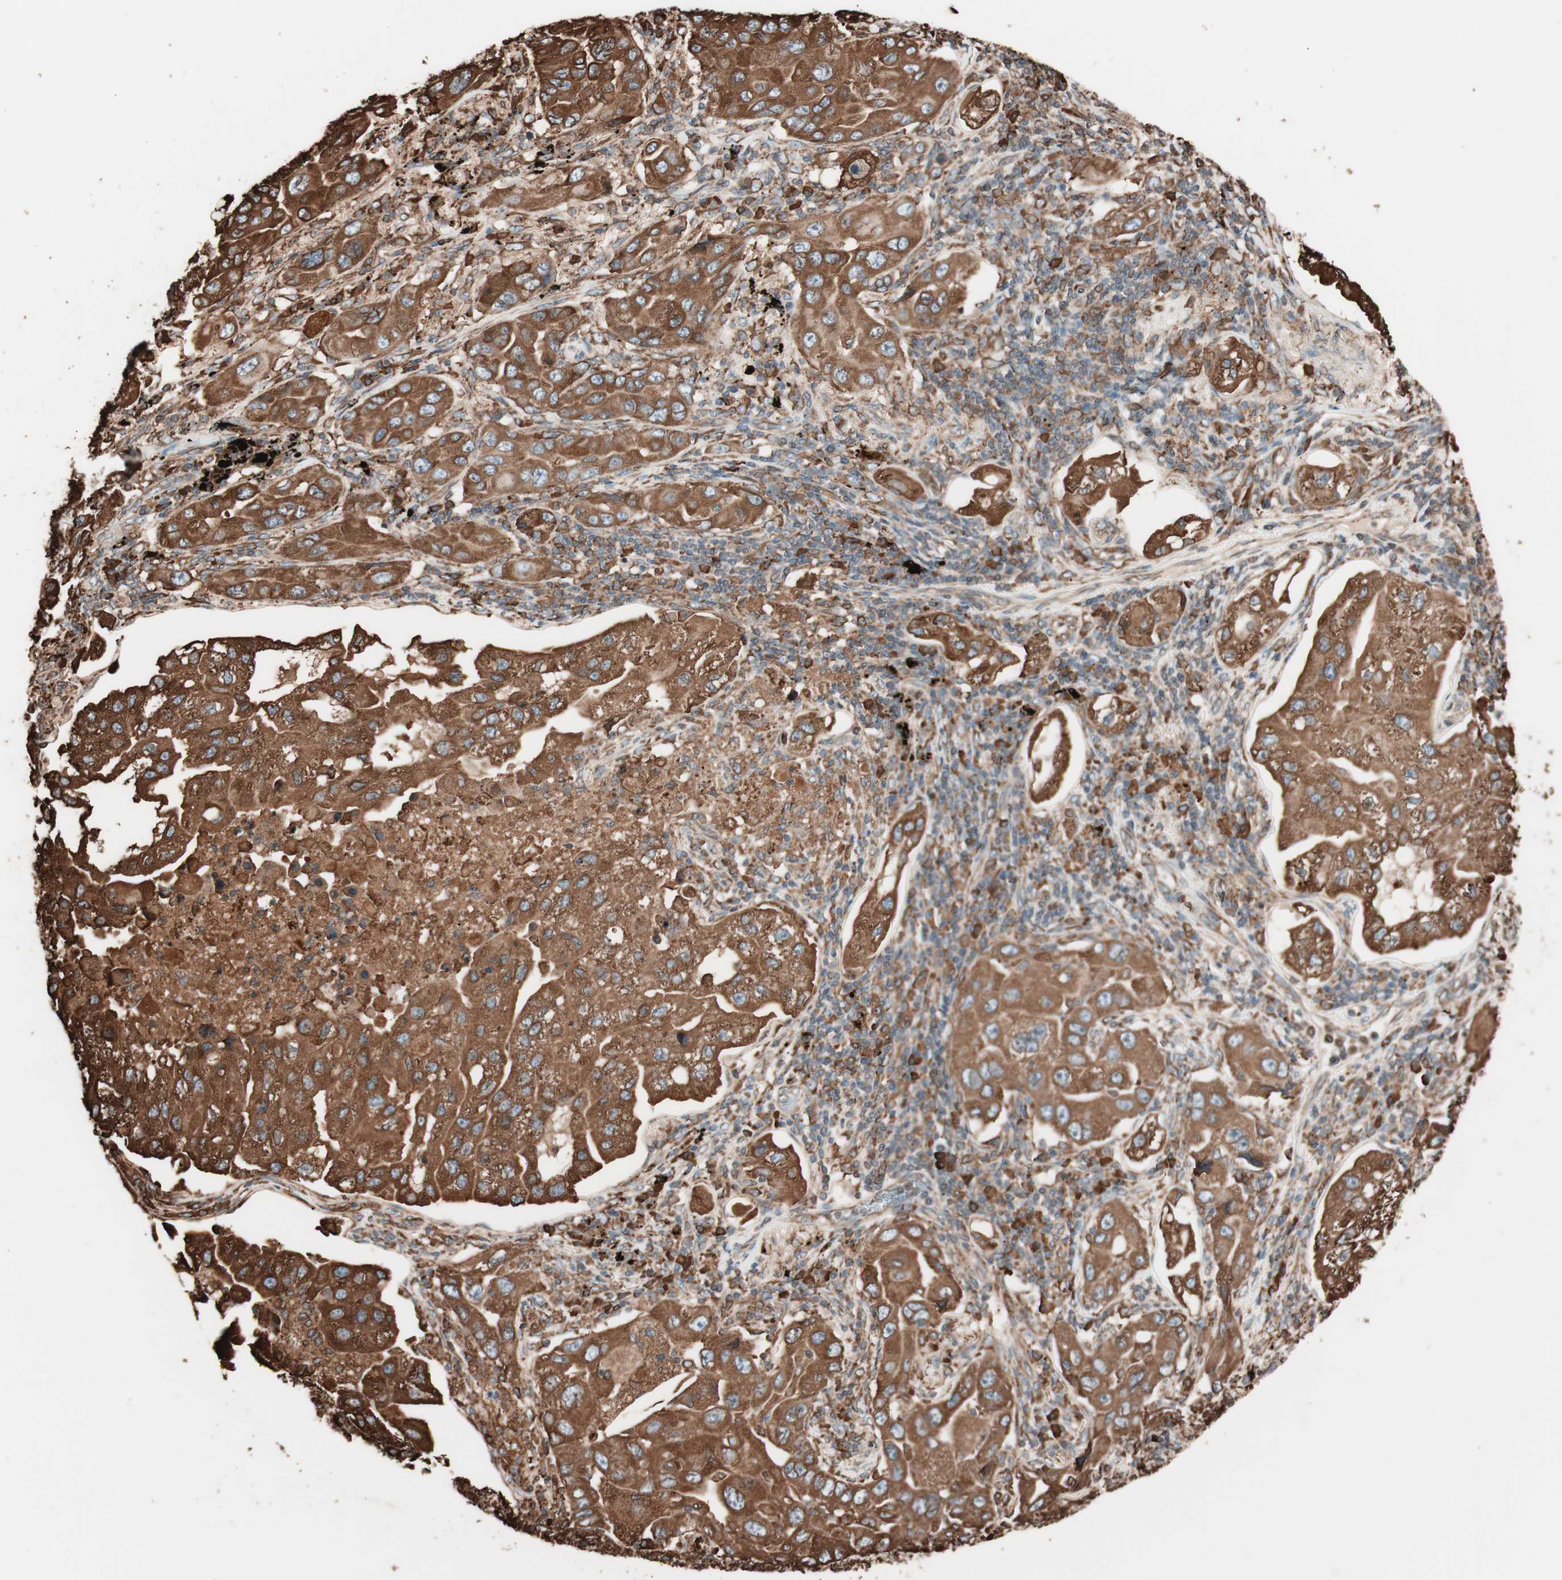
{"staining": {"intensity": "strong", "quantity": ">75%", "location": "cytoplasmic/membranous"}, "tissue": "lung cancer", "cell_type": "Tumor cells", "image_type": "cancer", "snomed": [{"axis": "morphology", "description": "Adenocarcinoma, NOS"}, {"axis": "topography", "description": "Lung"}], "caption": "Lung cancer (adenocarcinoma) was stained to show a protein in brown. There is high levels of strong cytoplasmic/membranous expression in about >75% of tumor cells. (brown staining indicates protein expression, while blue staining denotes nuclei).", "gene": "VEGFA", "patient": {"sex": "female", "age": 65}}